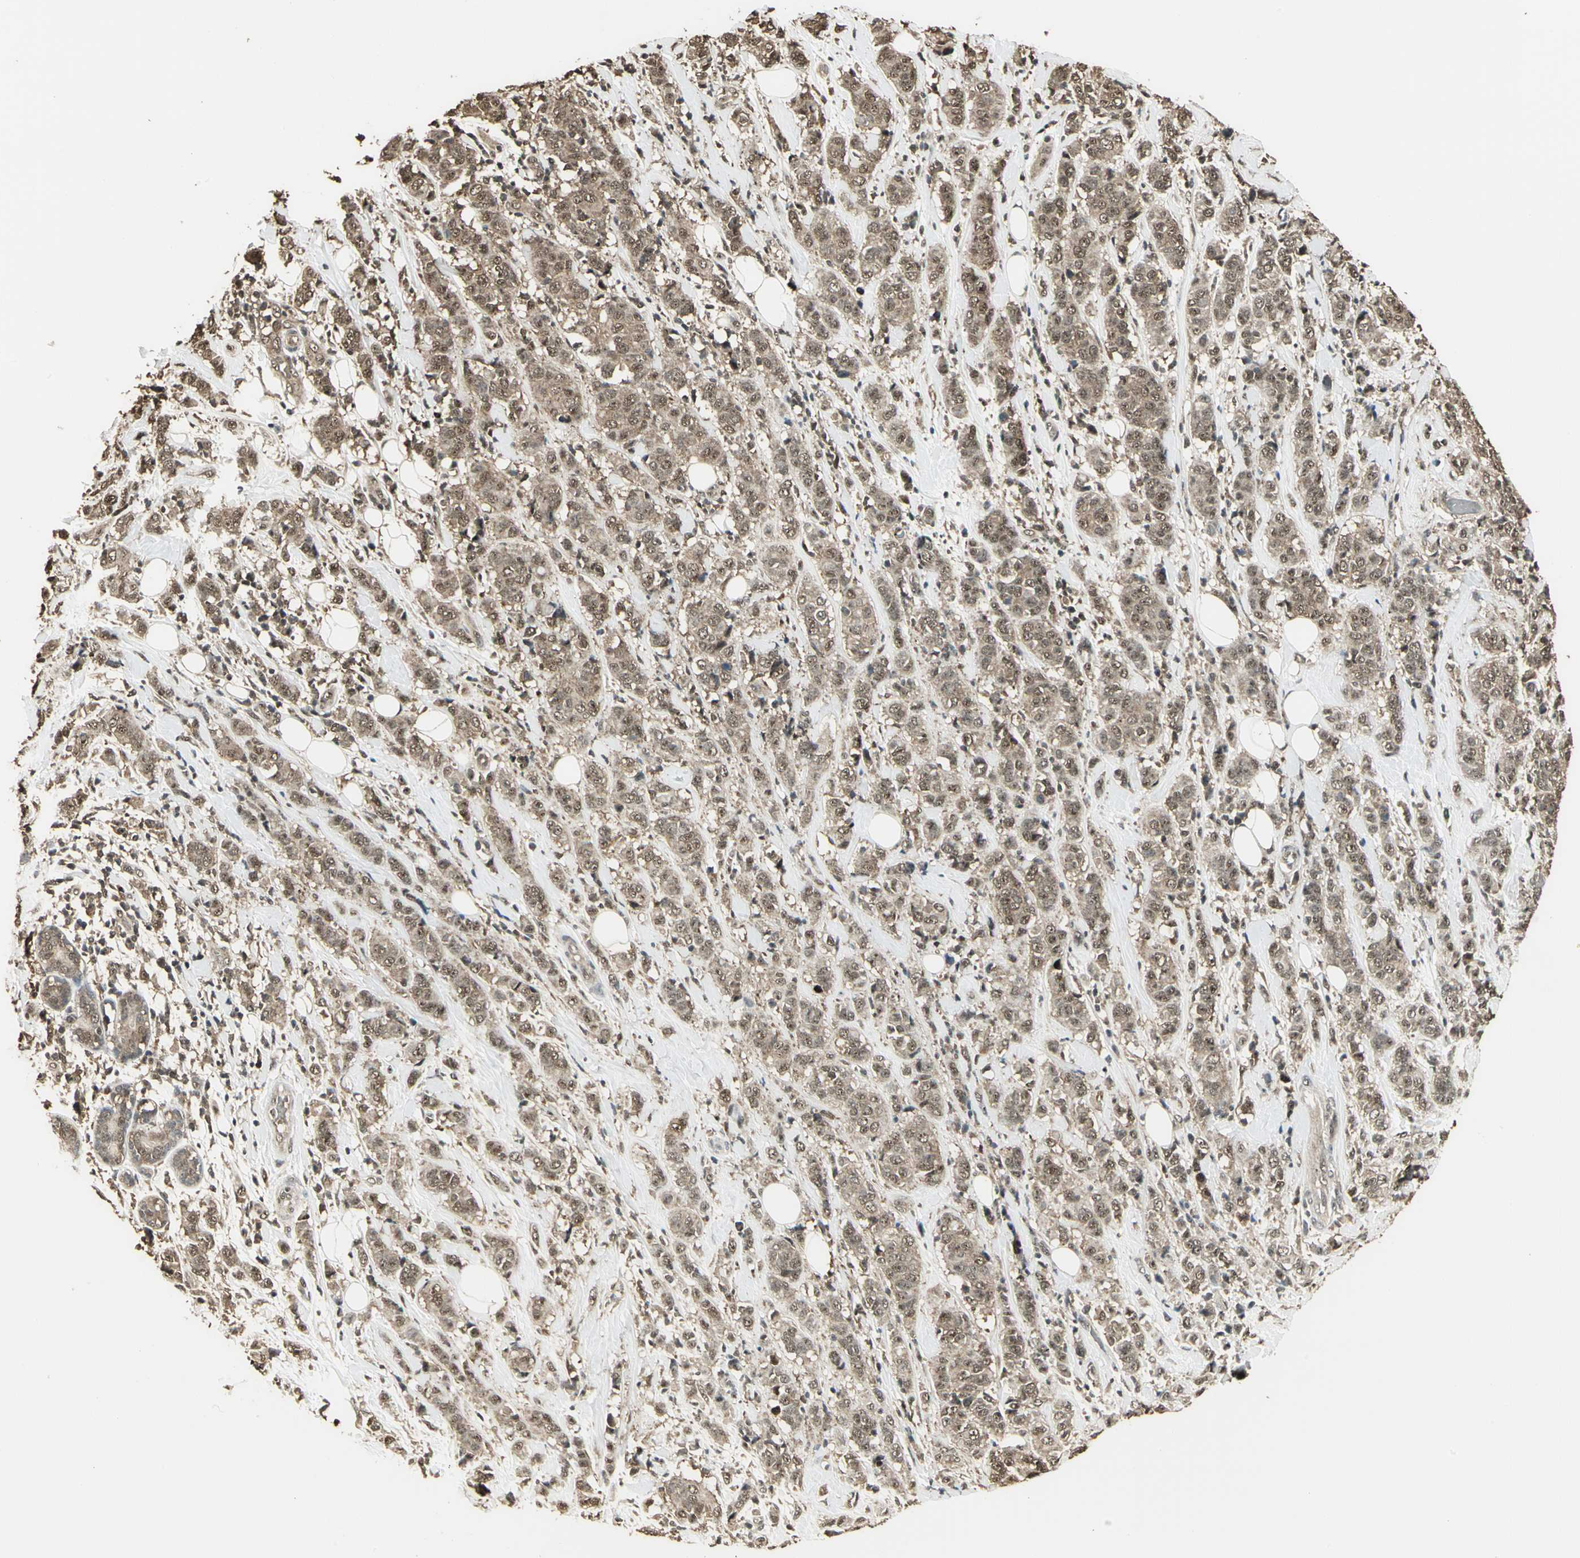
{"staining": {"intensity": "moderate", "quantity": ">75%", "location": "cytoplasmic/membranous"}, "tissue": "breast cancer", "cell_type": "Tumor cells", "image_type": "cancer", "snomed": [{"axis": "morphology", "description": "Duct carcinoma"}, {"axis": "topography", "description": "Breast"}], "caption": "Immunohistochemical staining of human breast intraductal carcinoma displays medium levels of moderate cytoplasmic/membranous positivity in about >75% of tumor cells.", "gene": "UCHL5", "patient": {"sex": "female", "age": 58}}